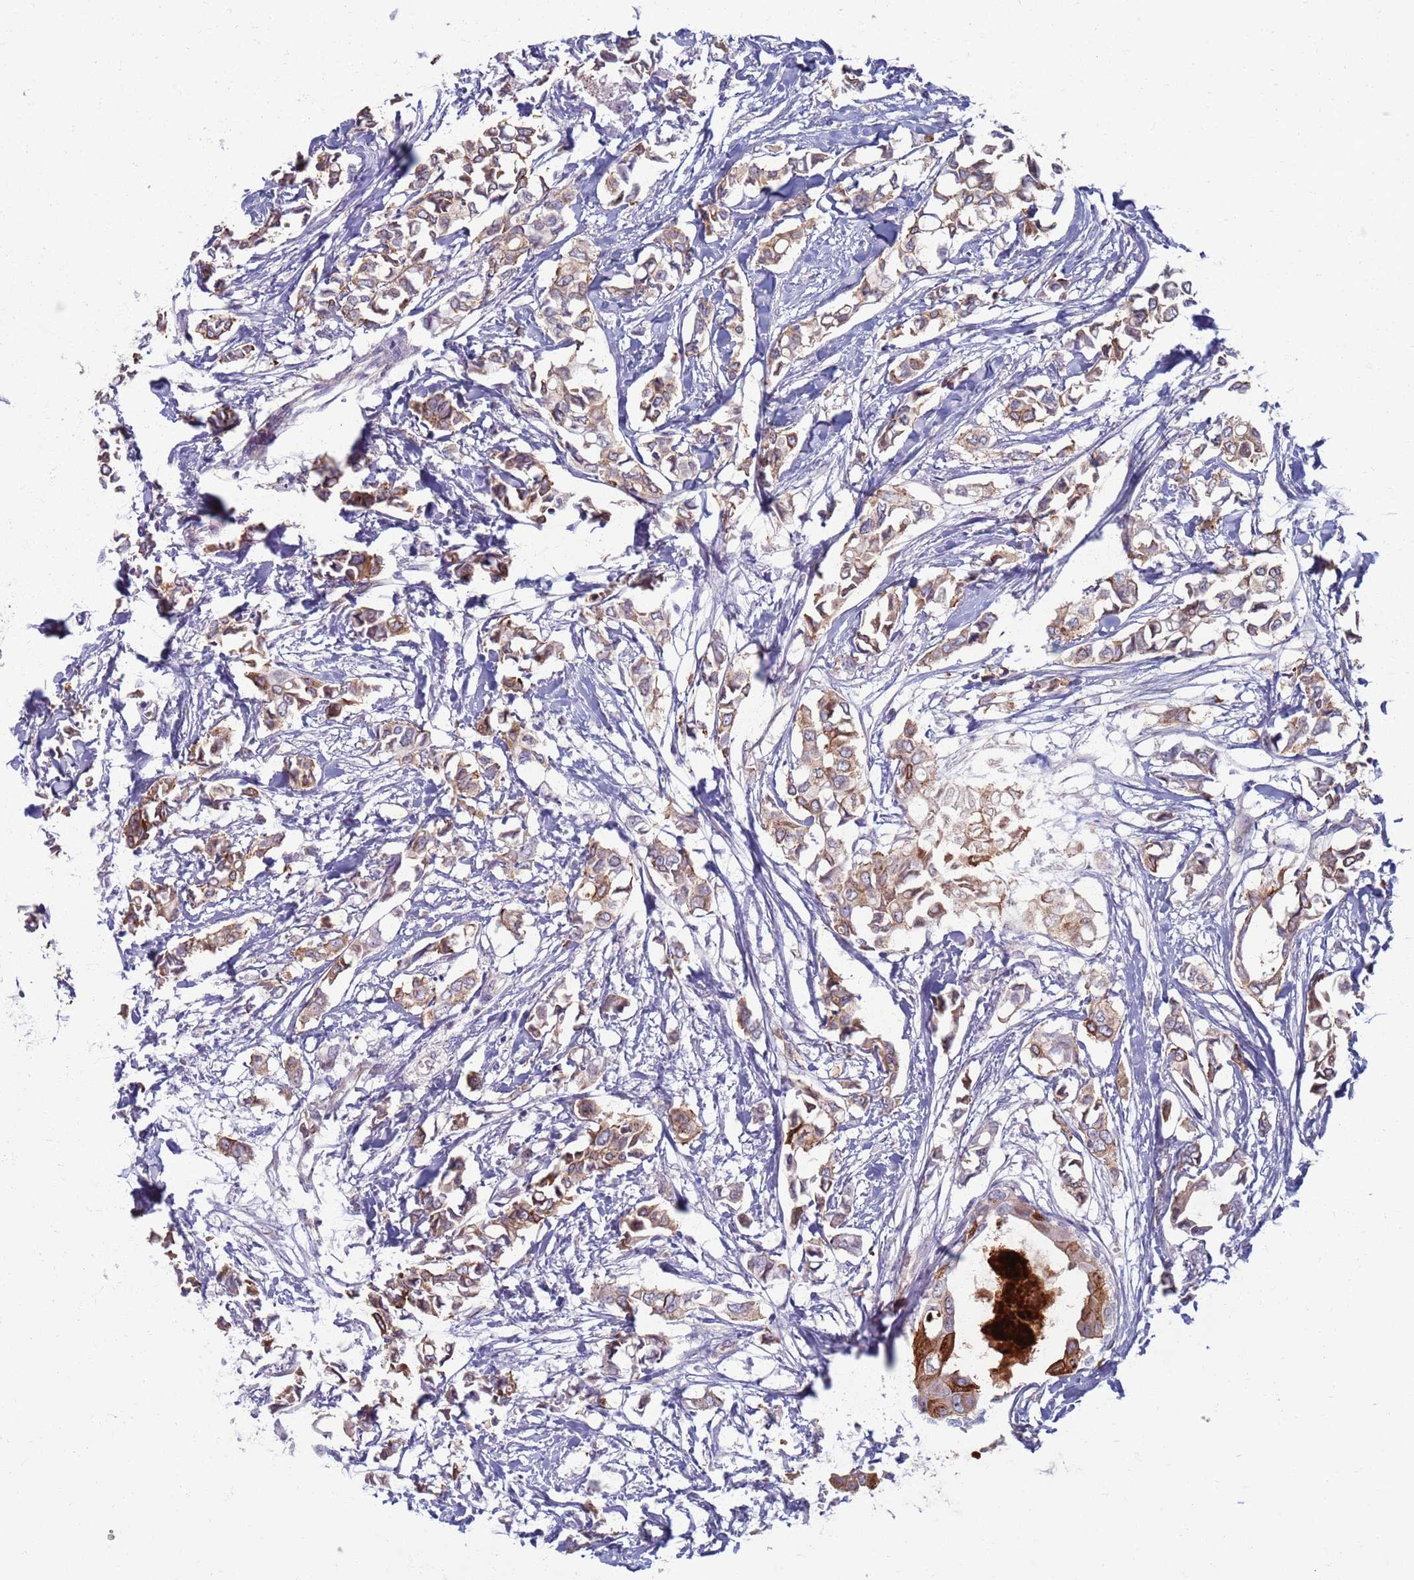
{"staining": {"intensity": "weak", "quantity": "25%-75%", "location": "cytoplasmic/membranous"}, "tissue": "breast cancer", "cell_type": "Tumor cells", "image_type": "cancer", "snomed": [{"axis": "morphology", "description": "Duct carcinoma"}, {"axis": "topography", "description": "Breast"}], "caption": "An image showing weak cytoplasmic/membranous staining in approximately 25%-75% of tumor cells in breast invasive ductal carcinoma, as visualized by brown immunohistochemical staining.", "gene": "CLCA2", "patient": {"sex": "female", "age": 41}}